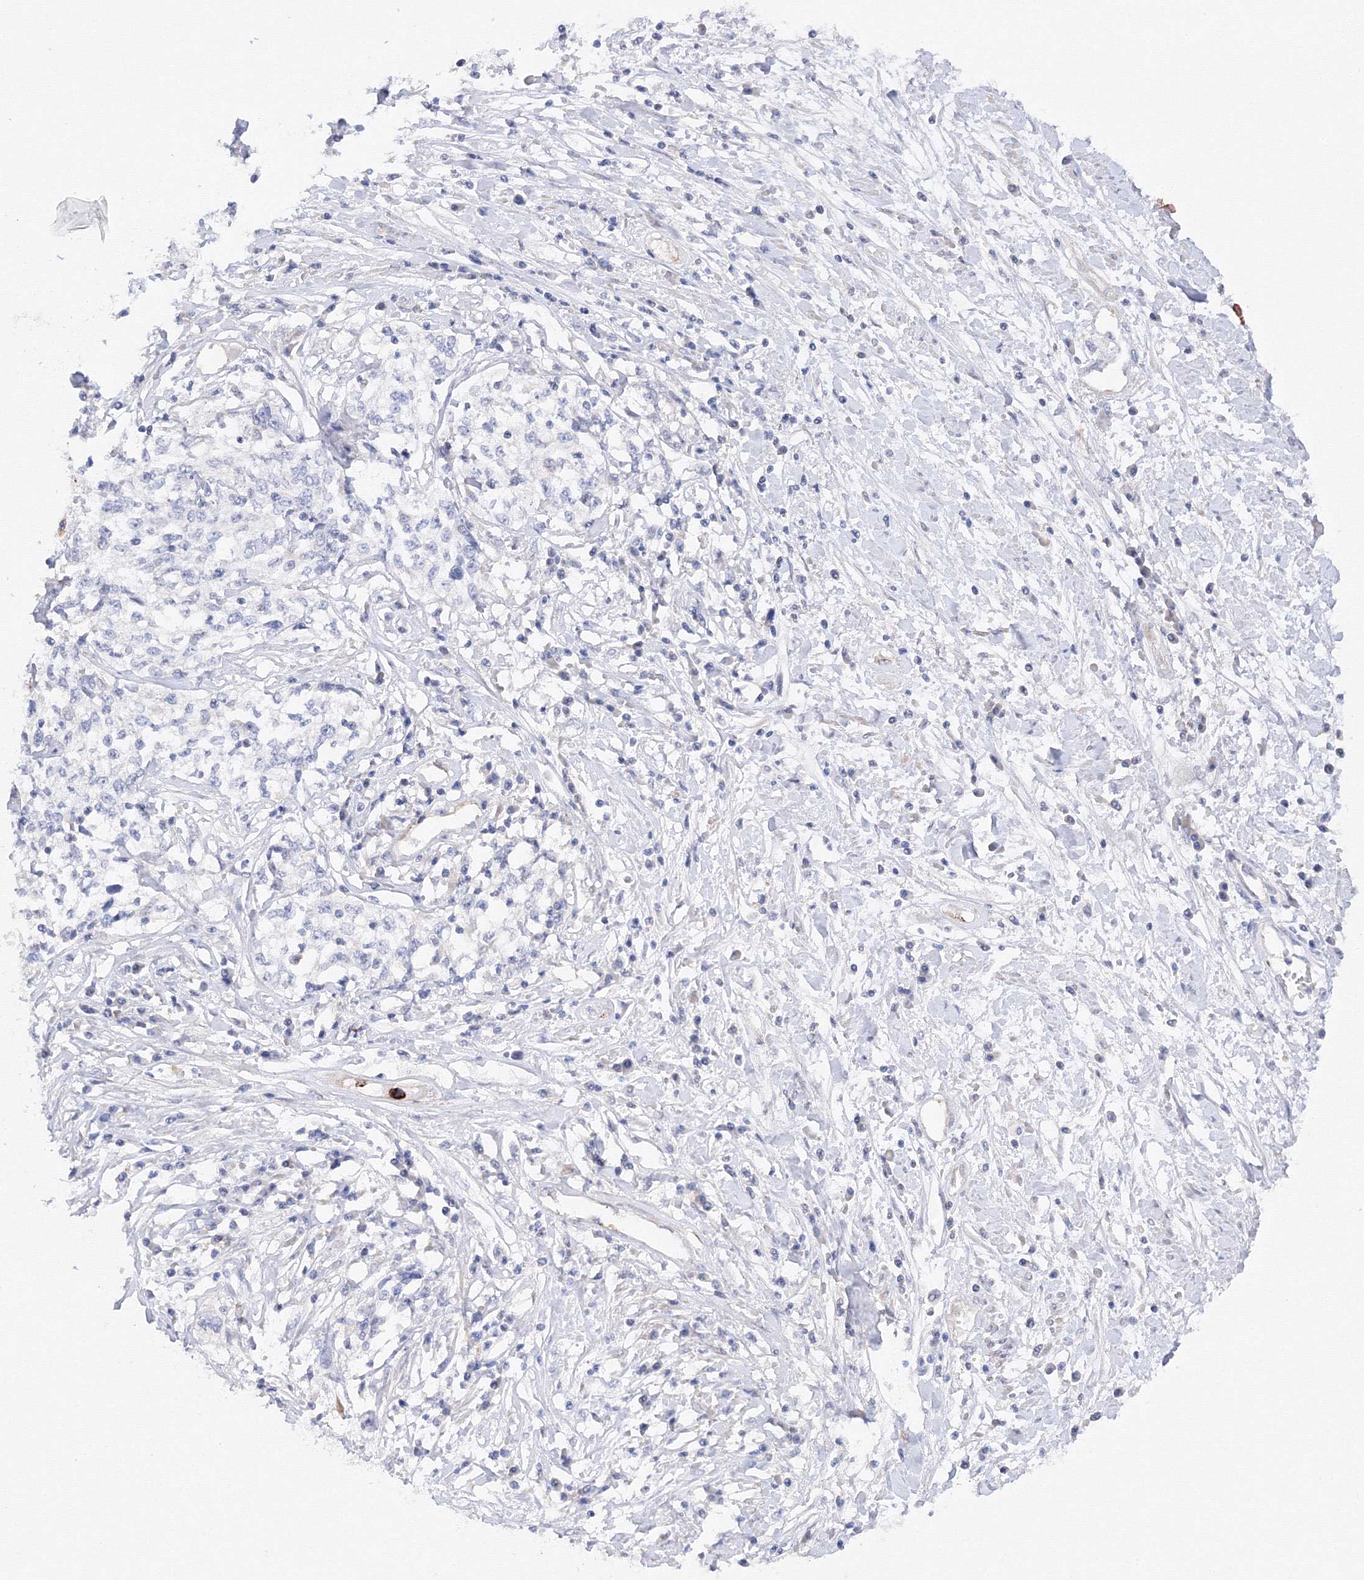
{"staining": {"intensity": "negative", "quantity": "none", "location": "none"}, "tissue": "cervical cancer", "cell_type": "Tumor cells", "image_type": "cancer", "snomed": [{"axis": "morphology", "description": "Squamous cell carcinoma, NOS"}, {"axis": "topography", "description": "Cervix"}], "caption": "The IHC photomicrograph has no significant positivity in tumor cells of cervical cancer (squamous cell carcinoma) tissue.", "gene": "DIS3L2", "patient": {"sex": "female", "age": 57}}